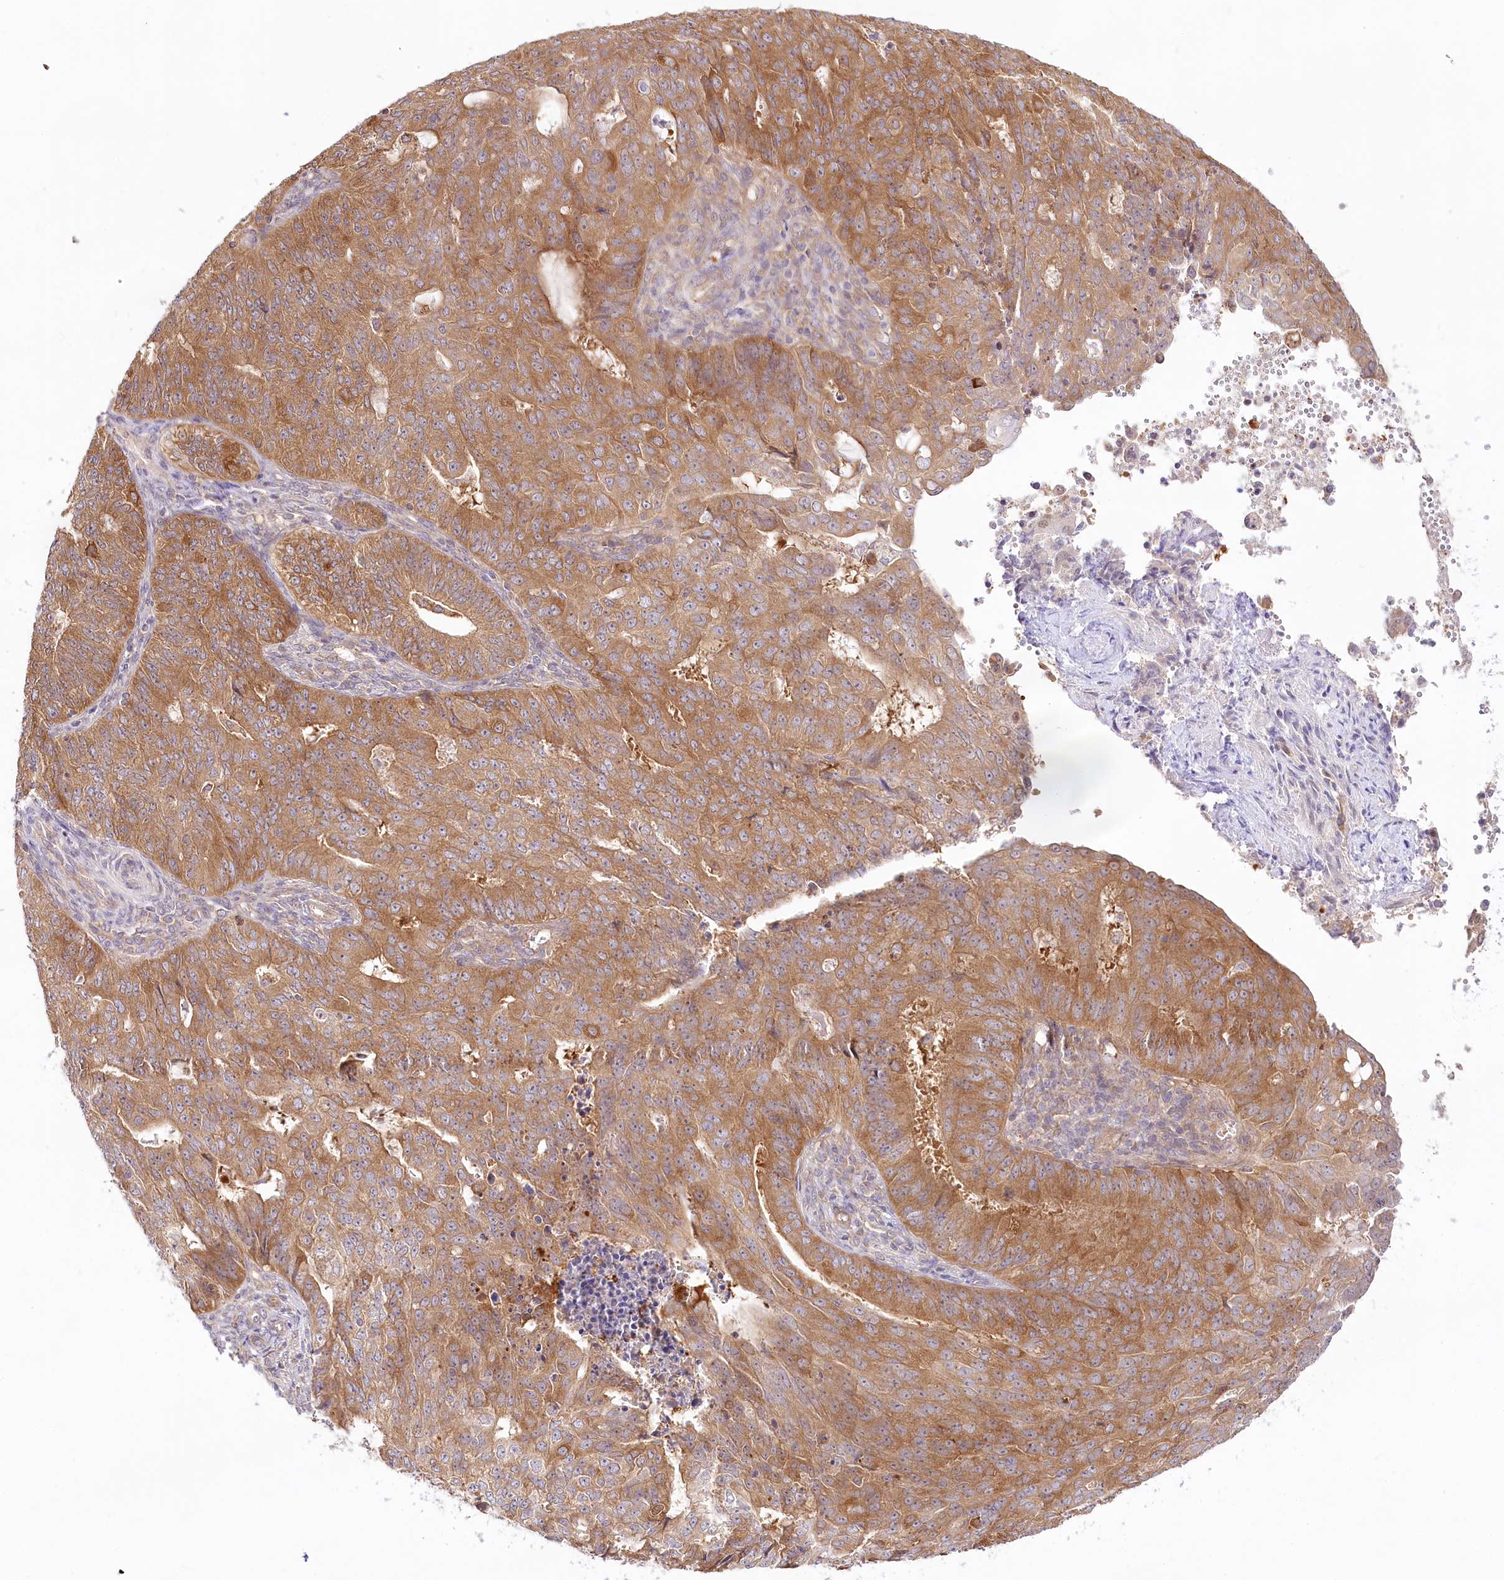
{"staining": {"intensity": "moderate", "quantity": ">75%", "location": "cytoplasmic/membranous"}, "tissue": "endometrial cancer", "cell_type": "Tumor cells", "image_type": "cancer", "snomed": [{"axis": "morphology", "description": "Adenocarcinoma, NOS"}, {"axis": "topography", "description": "Endometrium"}], "caption": "High-magnification brightfield microscopy of endometrial cancer stained with DAB (3,3'-diaminobenzidine) (brown) and counterstained with hematoxylin (blue). tumor cells exhibit moderate cytoplasmic/membranous staining is present in approximately>75% of cells. (Stains: DAB in brown, nuclei in blue, Microscopy: brightfield microscopy at high magnification).", "gene": "INPP4B", "patient": {"sex": "female", "age": 32}}